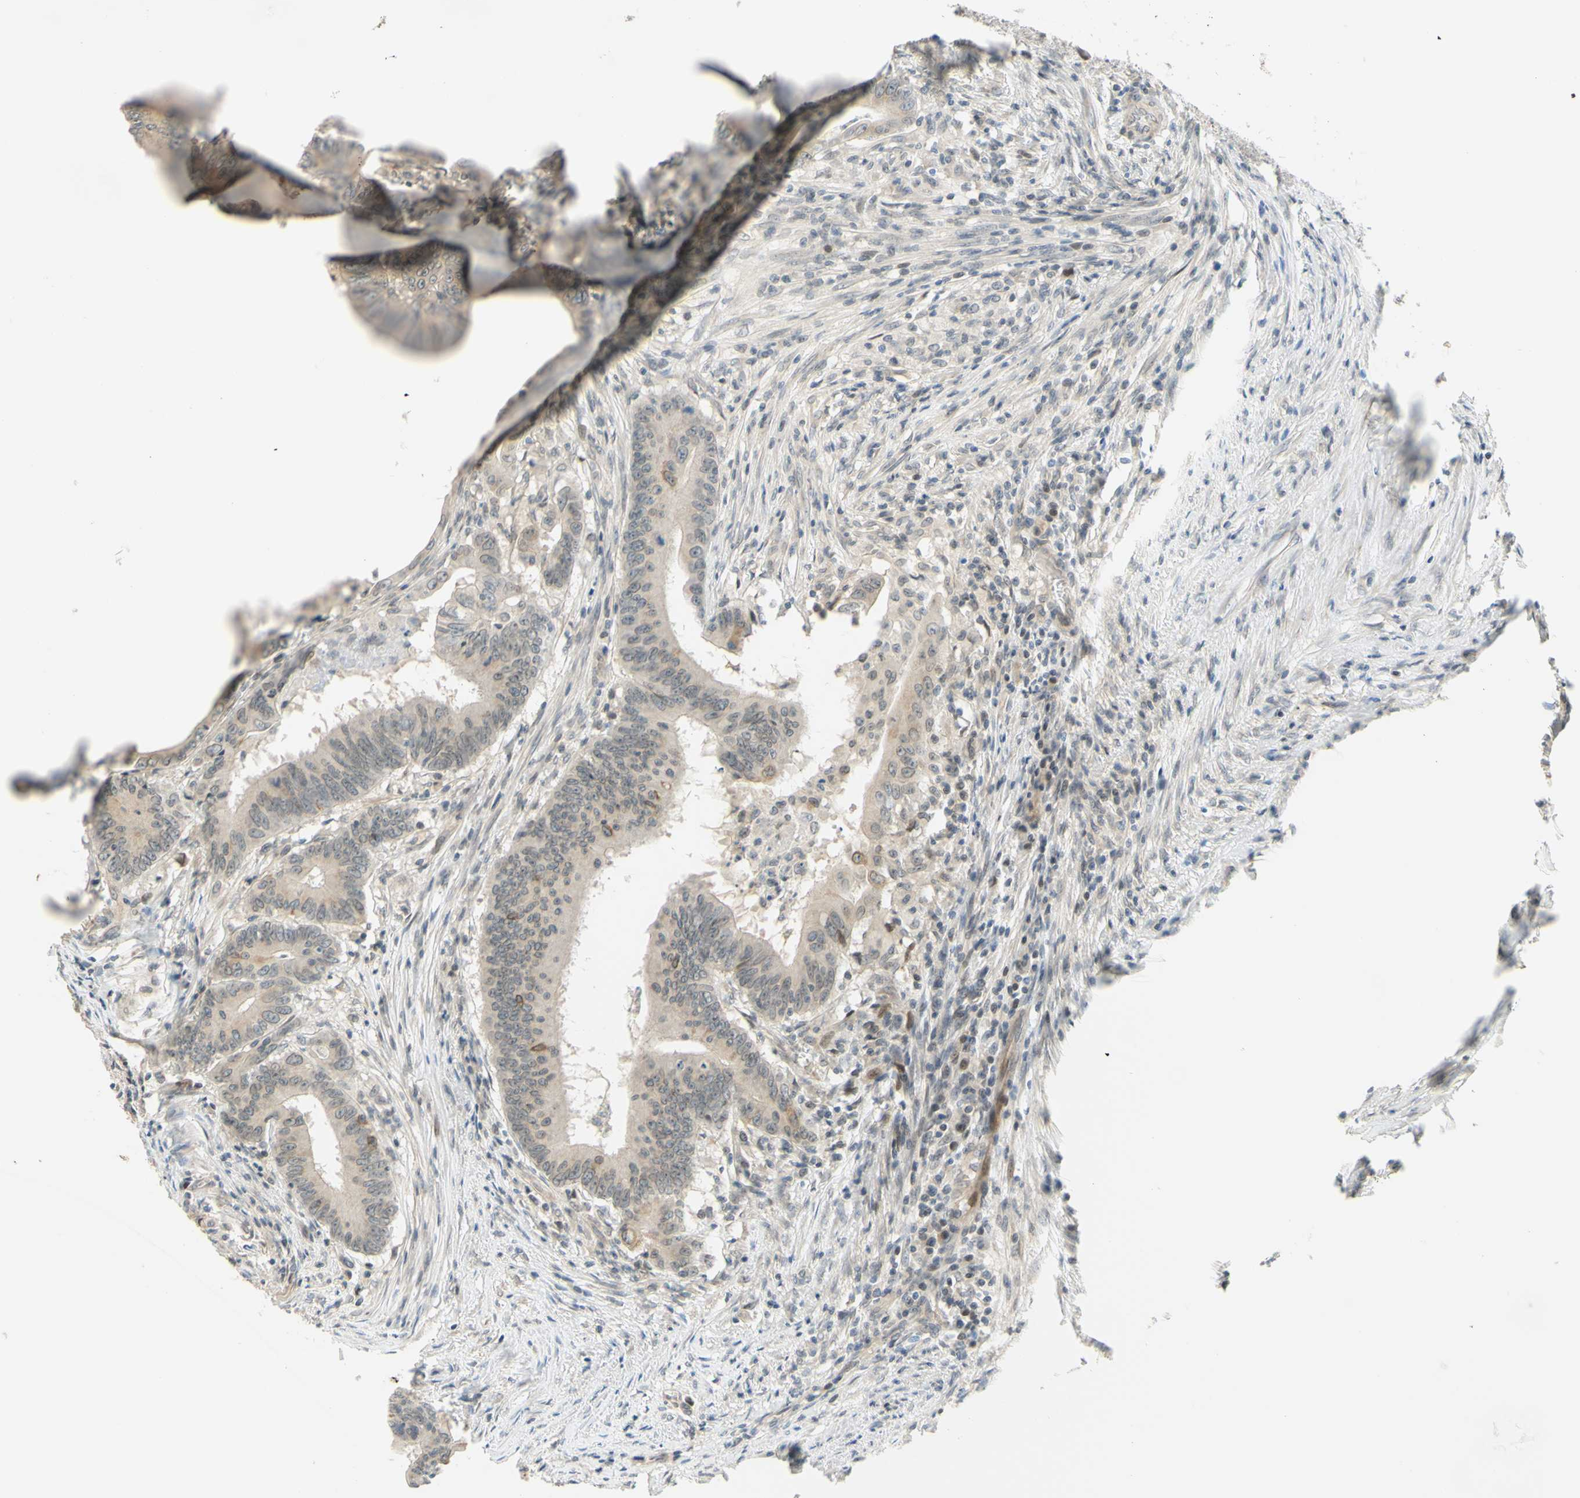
{"staining": {"intensity": "weak", "quantity": "<25%", "location": "cytoplasmic/membranous"}, "tissue": "colorectal cancer", "cell_type": "Tumor cells", "image_type": "cancer", "snomed": [{"axis": "morphology", "description": "Adenocarcinoma, NOS"}, {"axis": "topography", "description": "Colon"}], "caption": "Protein analysis of adenocarcinoma (colorectal) displays no significant expression in tumor cells.", "gene": "C2CD2L", "patient": {"sex": "male", "age": 45}}